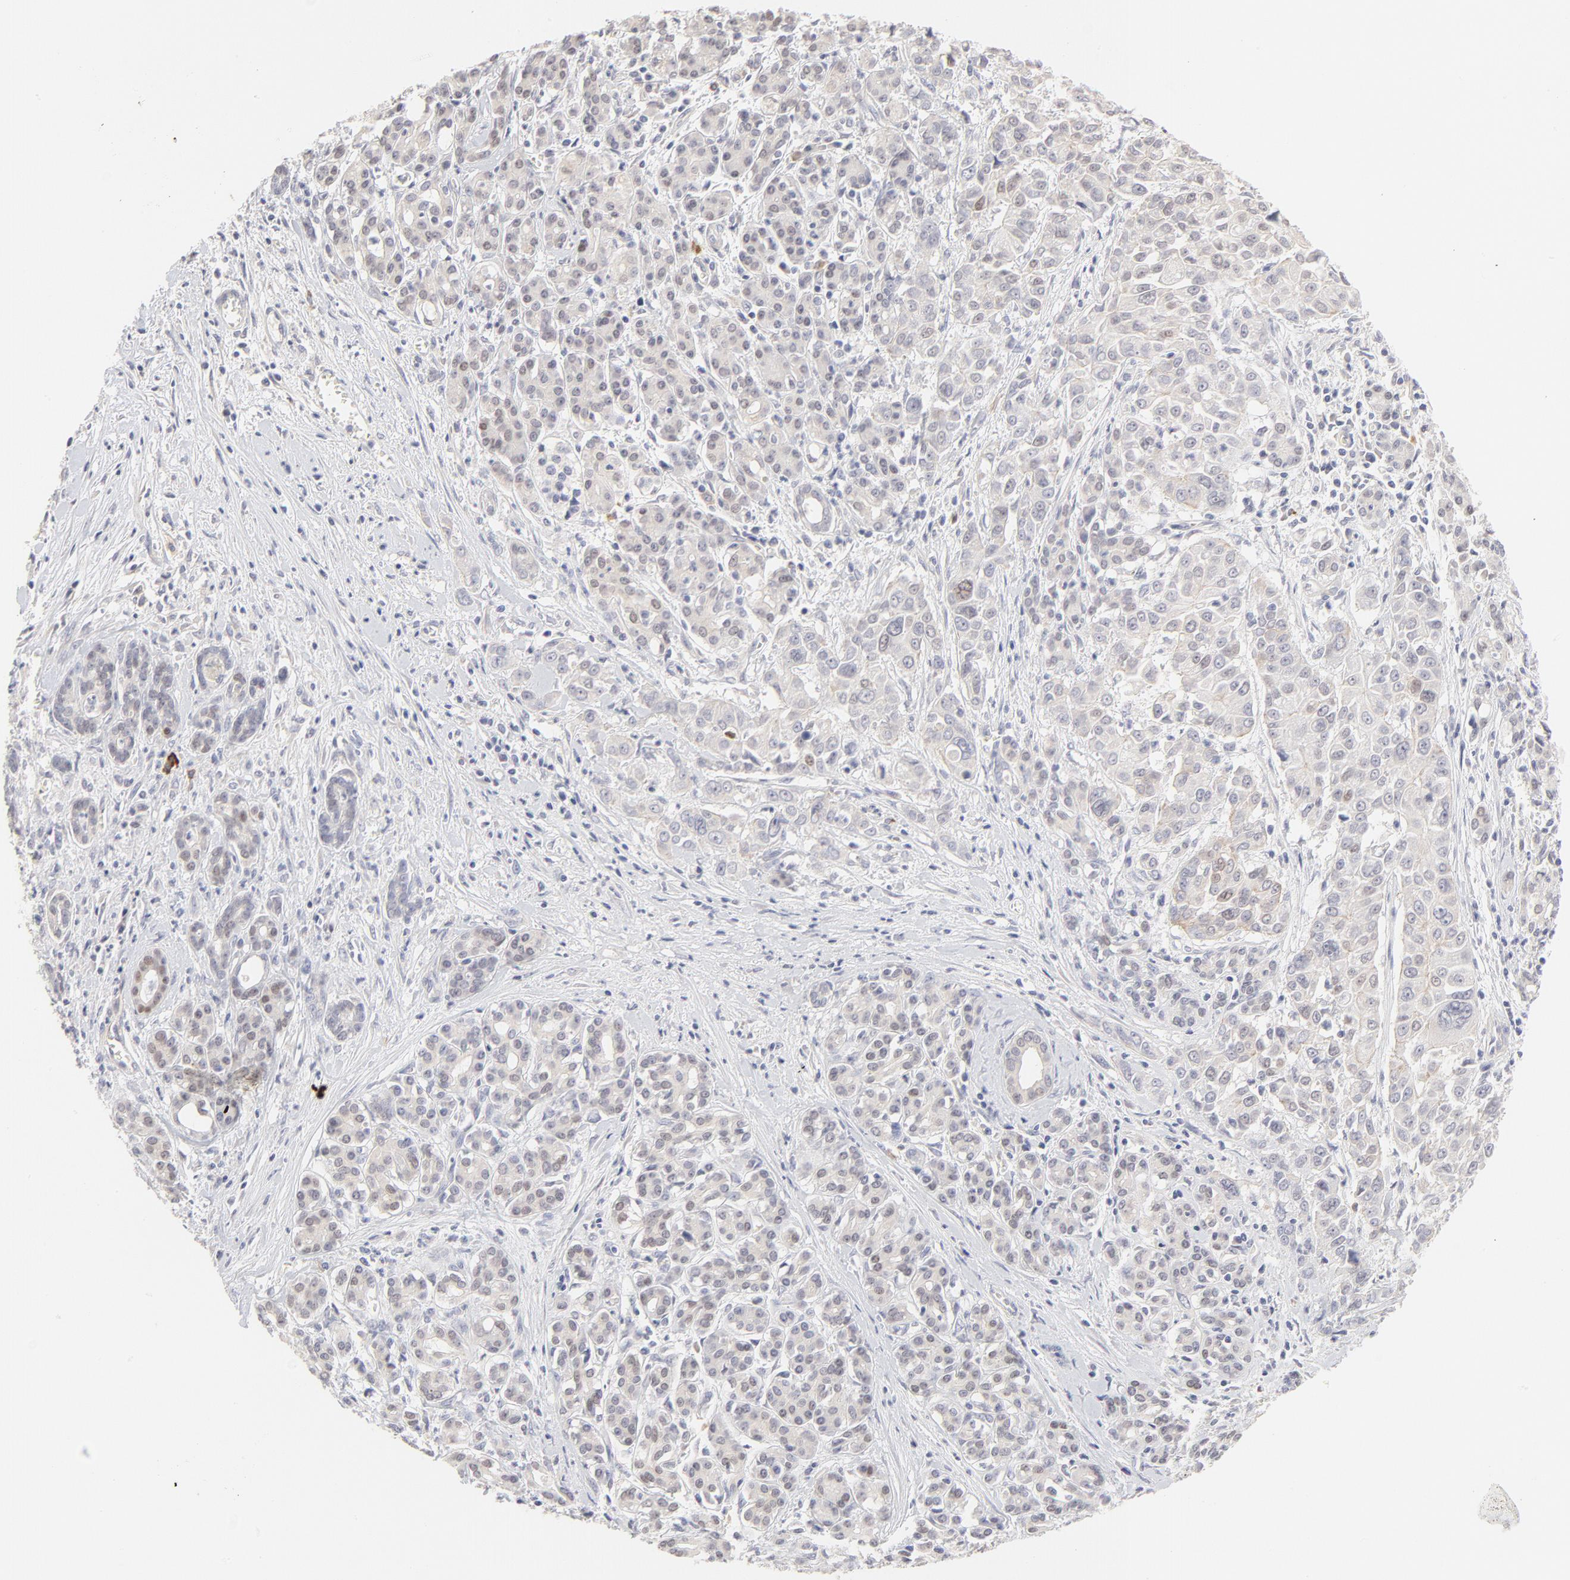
{"staining": {"intensity": "weak", "quantity": "<25%", "location": "cytoplasmic/membranous"}, "tissue": "pancreatic cancer", "cell_type": "Tumor cells", "image_type": "cancer", "snomed": [{"axis": "morphology", "description": "Adenocarcinoma, NOS"}, {"axis": "topography", "description": "Pancreas"}], "caption": "A high-resolution micrograph shows IHC staining of pancreatic cancer, which displays no significant staining in tumor cells. (DAB (3,3'-diaminobenzidine) immunohistochemistry with hematoxylin counter stain).", "gene": "ELF3", "patient": {"sex": "female", "age": 52}}